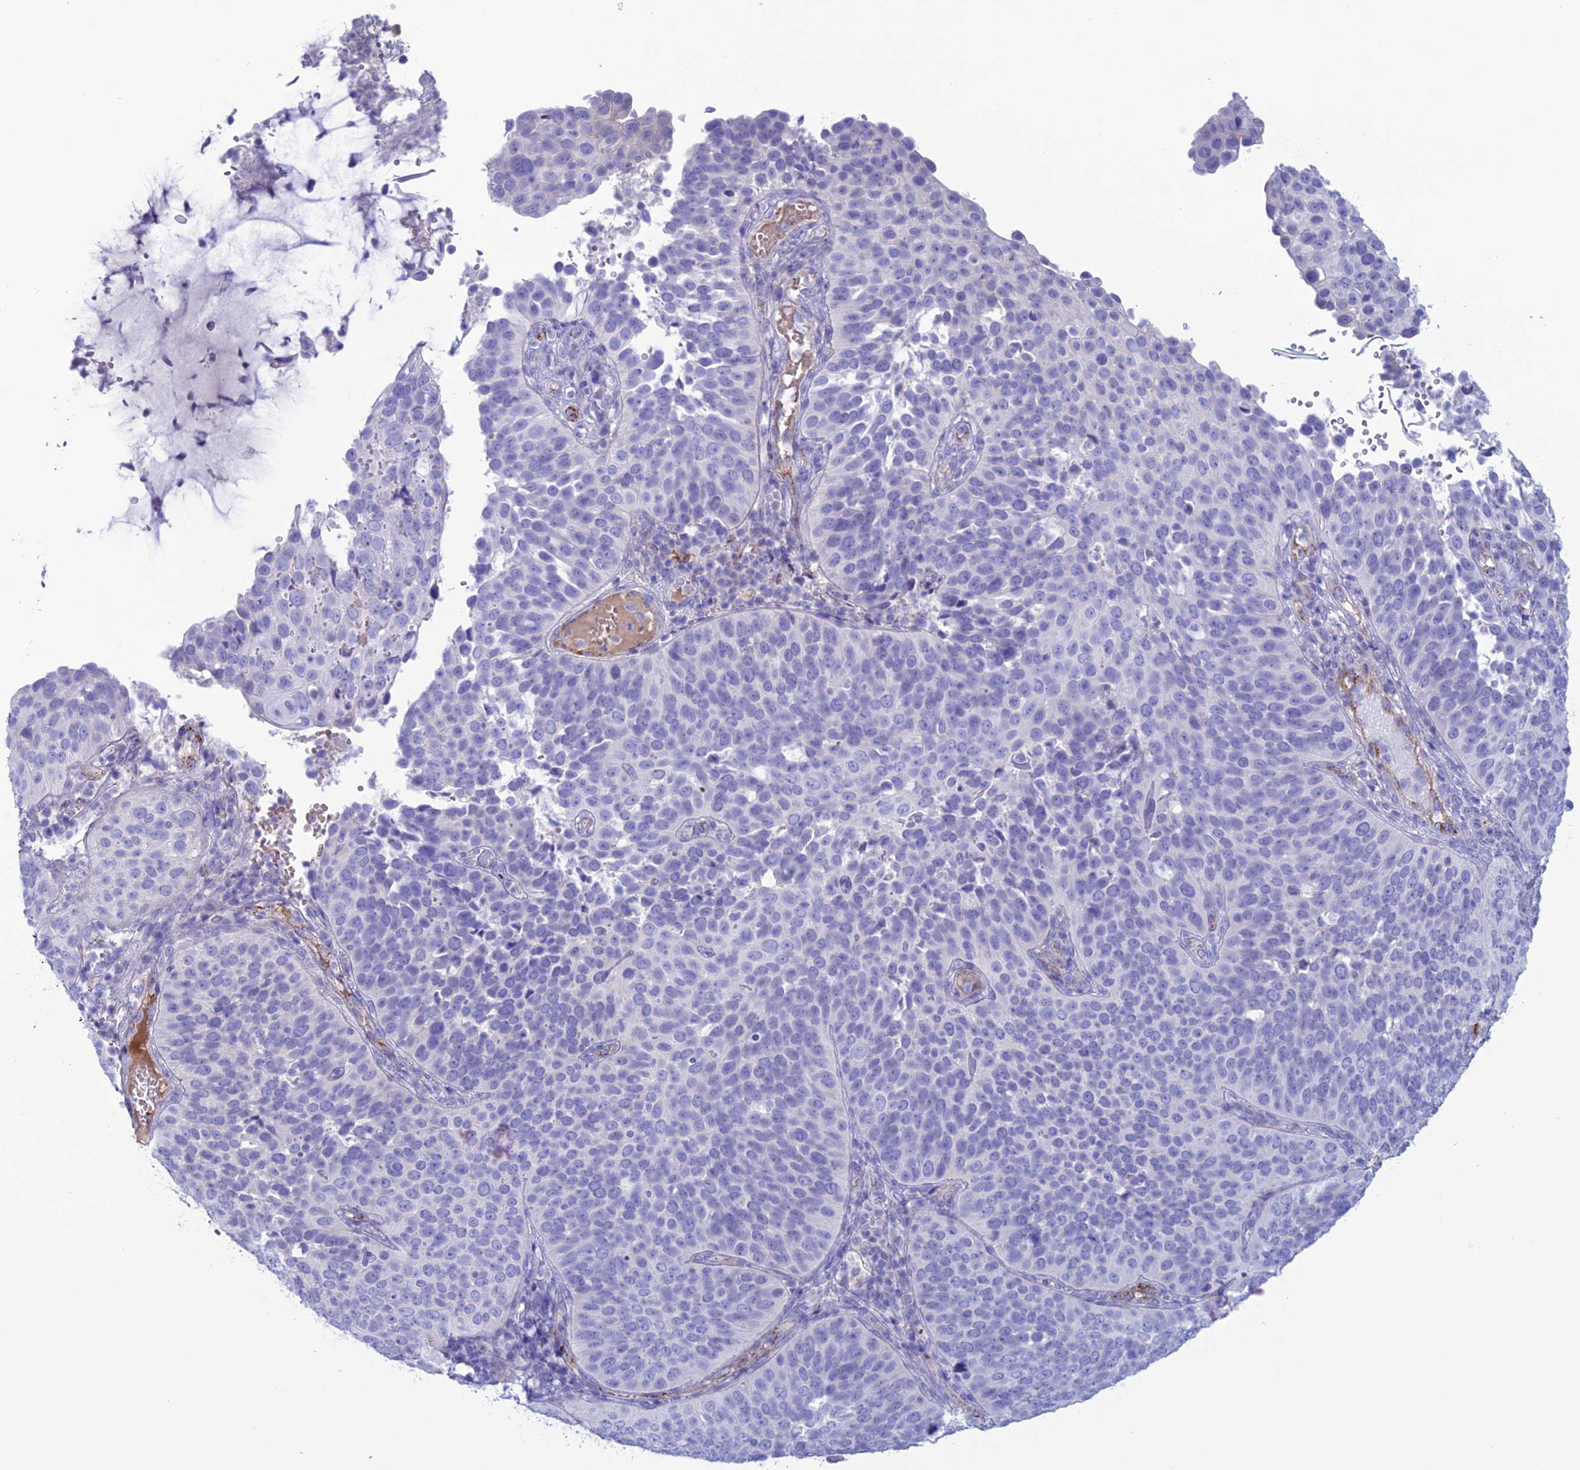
{"staining": {"intensity": "negative", "quantity": "none", "location": "none"}, "tissue": "cervical cancer", "cell_type": "Tumor cells", "image_type": "cancer", "snomed": [{"axis": "morphology", "description": "Squamous cell carcinoma, NOS"}, {"axis": "topography", "description": "Cervix"}], "caption": "Squamous cell carcinoma (cervical) was stained to show a protein in brown. There is no significant positivity in tumor cells. The staining is performed using DAB (3,3'-diaminobenzidine) brown chromogen with nuclei counter-stained in using hematoxylin.", "gene": "CDC42EP5", "patient": {"sex": "female", "age": 36}}